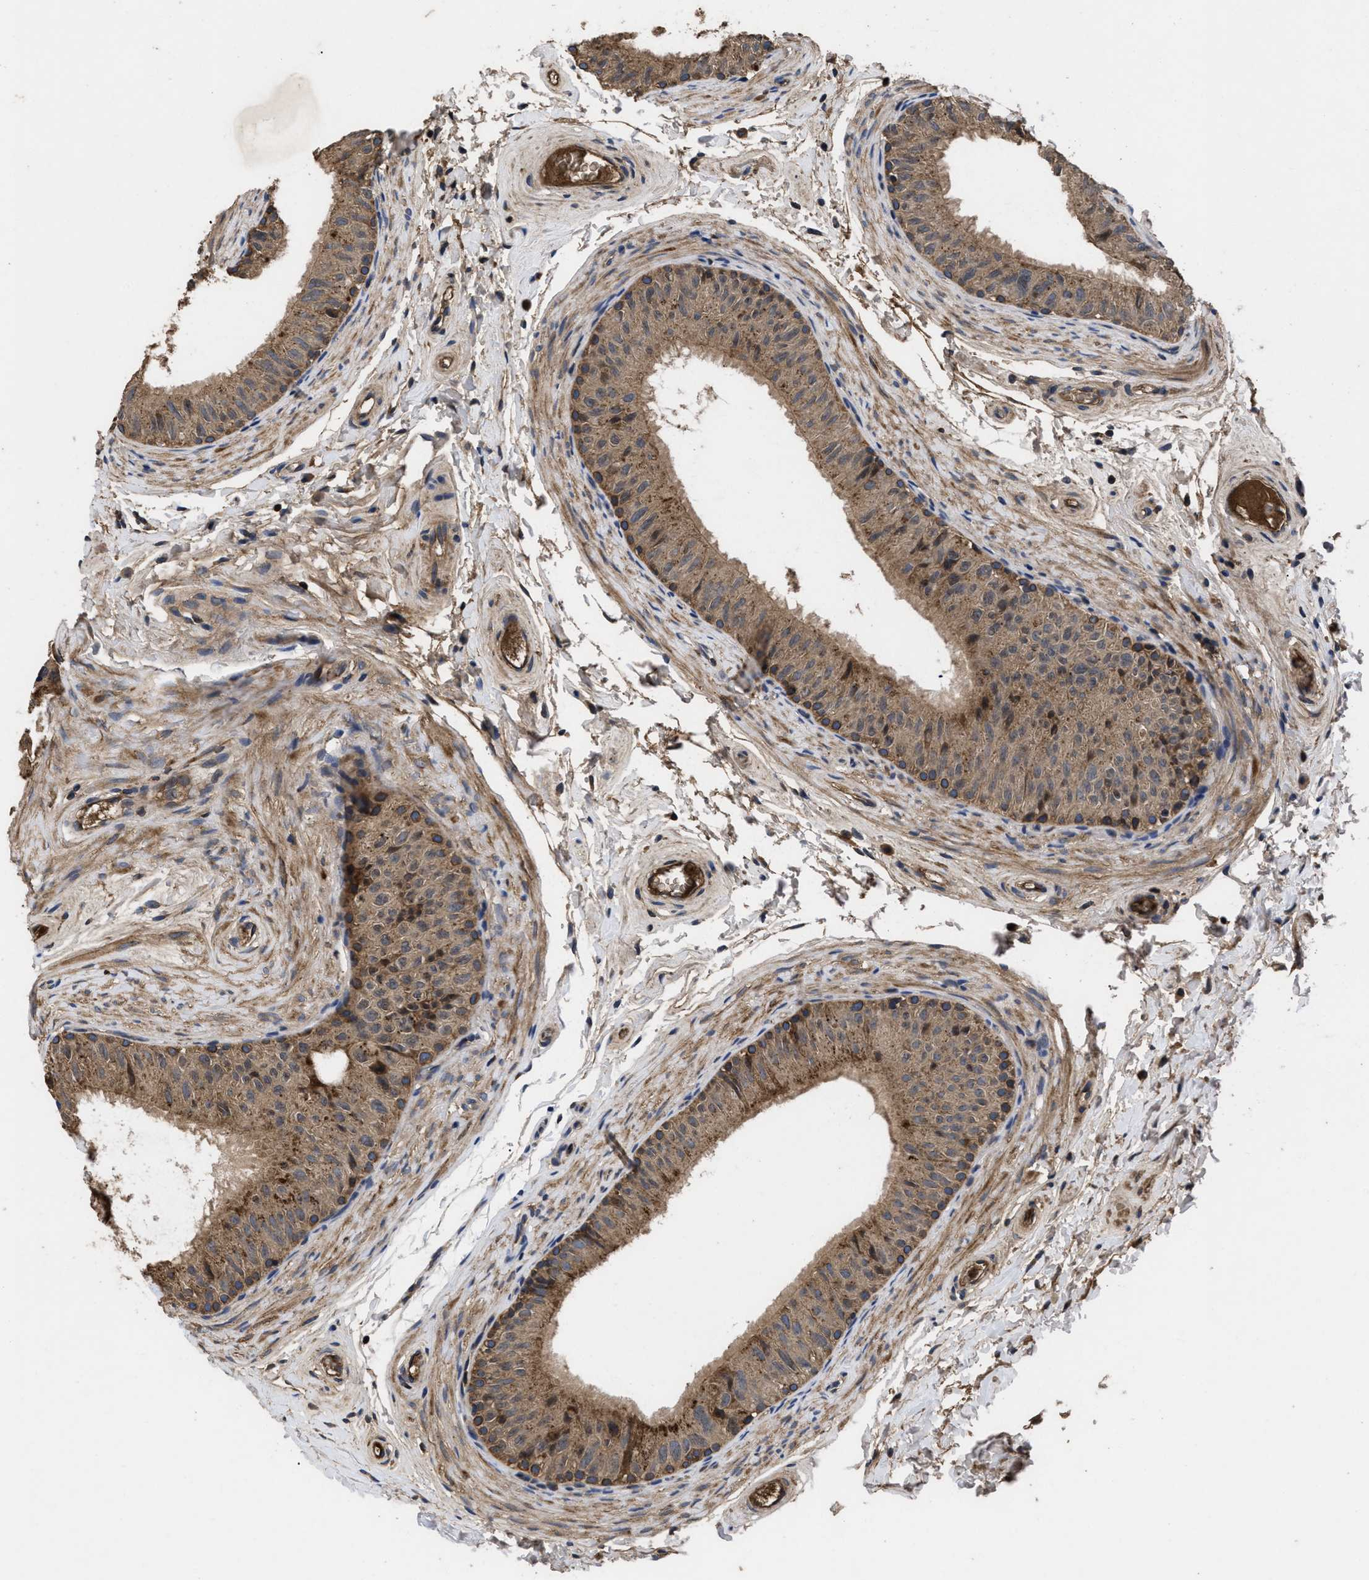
{"staining": {"intensity": "moderate", "quantity": ">75%", "location": "cytoplasmic/membranous"}, "tissue": "epididymis", "cell_type": "Glandular cells", "image_type": "normal", "snomed": [{"axis": "morphology", "description": "Normal tissue, NOS"}, {"axis": "topography", "description": "Epididymis"}], "caption": "Immunohistochemical staining of unremarkable human epididymis demonstrates medium levels of moderate cytoplasmic/membranous expression in about >75% of glandular cells.", "gene": "LRRC3", "patient": {"sex": "male", "age": 34}}